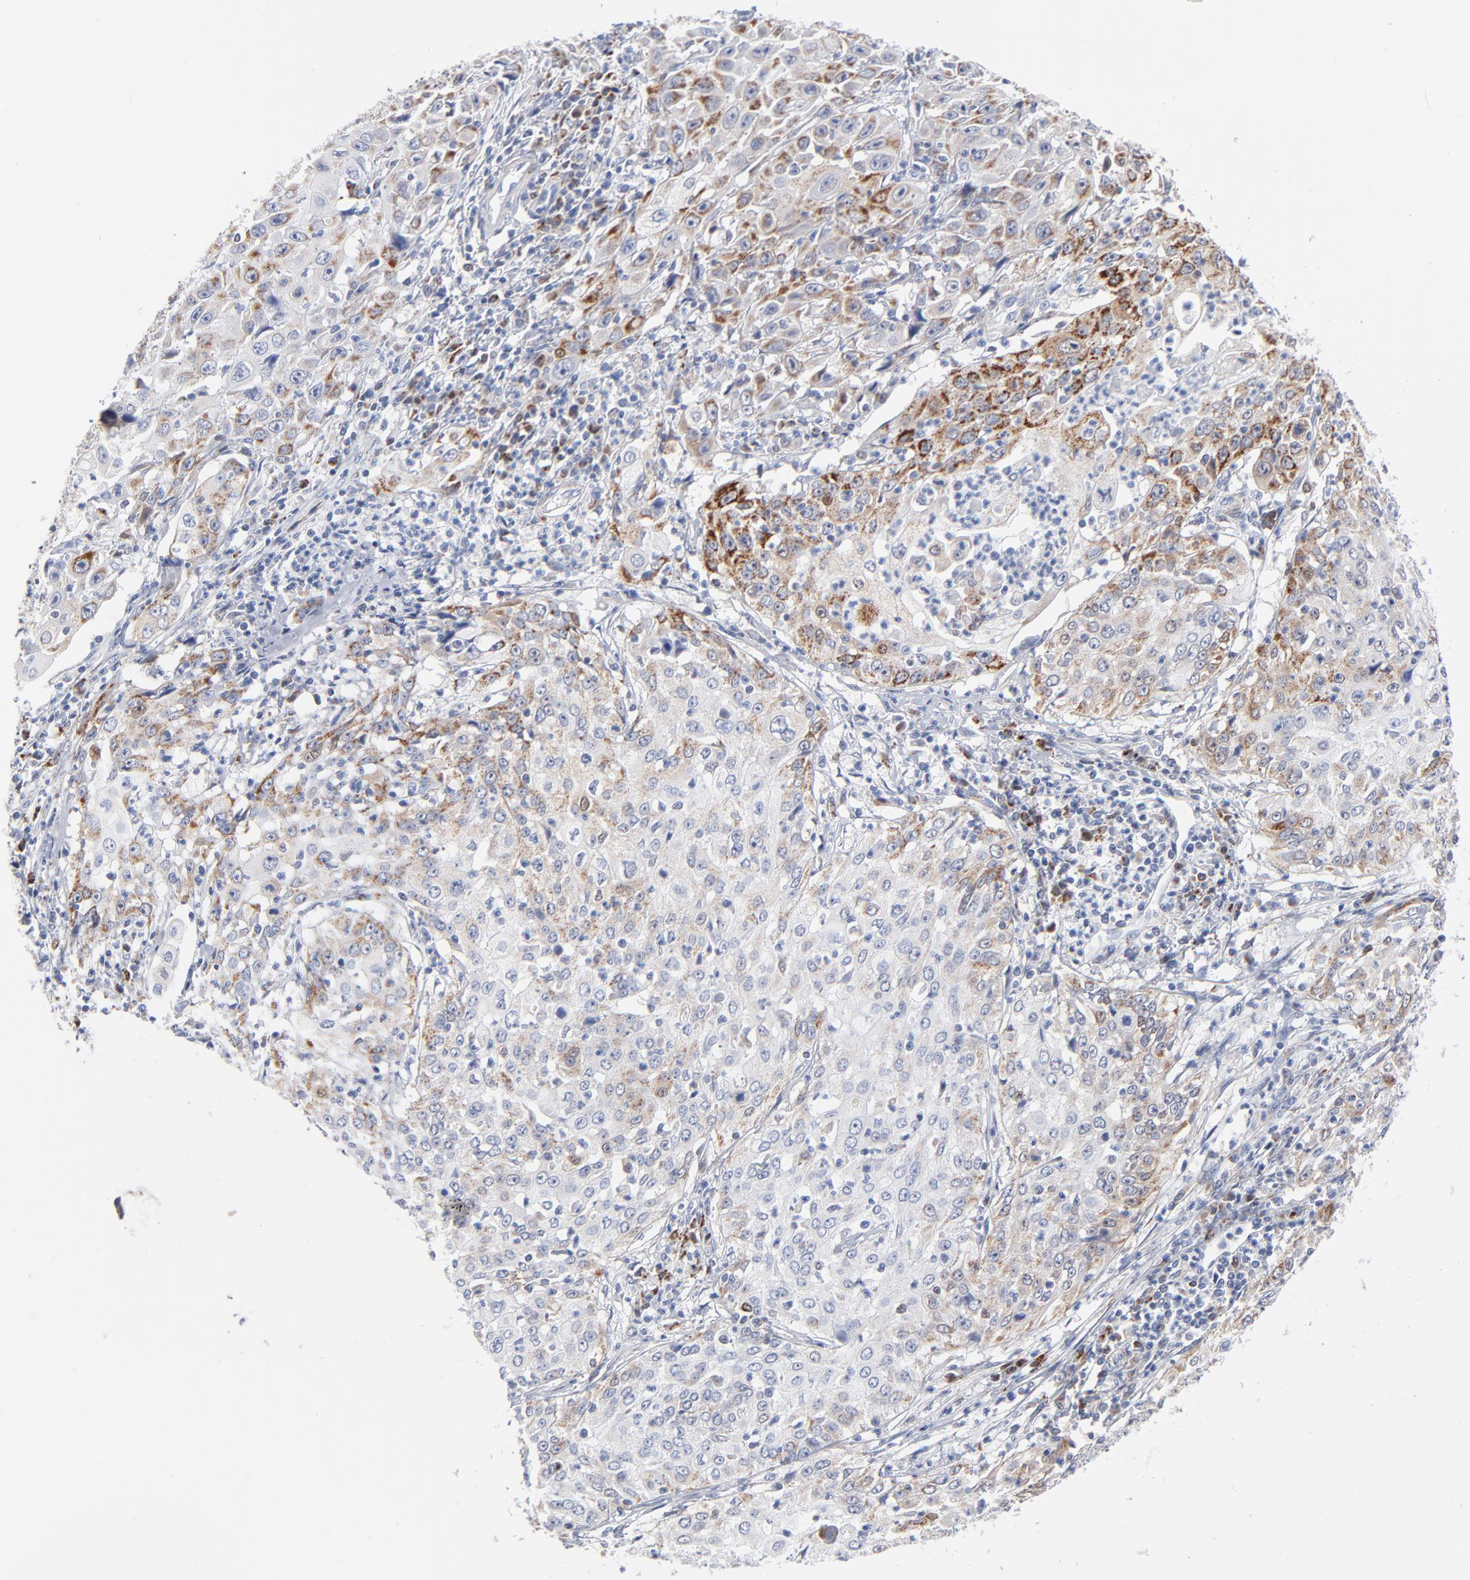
{"staining": {"intensity": "moderate", "quantity": "<25%", "location": "cytoplasmic/membranous"}, "tissue": "cervical cancer", "cell_type": "Tumor cells", "image_type": "cancer", "snomed": [{"axis": "morphology", "description": "Squamous cell carcinoma, NOS"}, {"axis": "topography", "description": "Cervix"}], "caption": "Protein analysis of squamous cell carcinoma (cervical) tissue displays moderate cytoplasmic/membranous positivity in approximately <25% of tumor cells. Using DAB (3,3'-diaminobenzidine) (brown) and hematoxylin (blue) stains, captured at high magnification using brightfield microscopy.", "gene": "CHCHD10", "patient": {"sex": "female", "age": 39}}